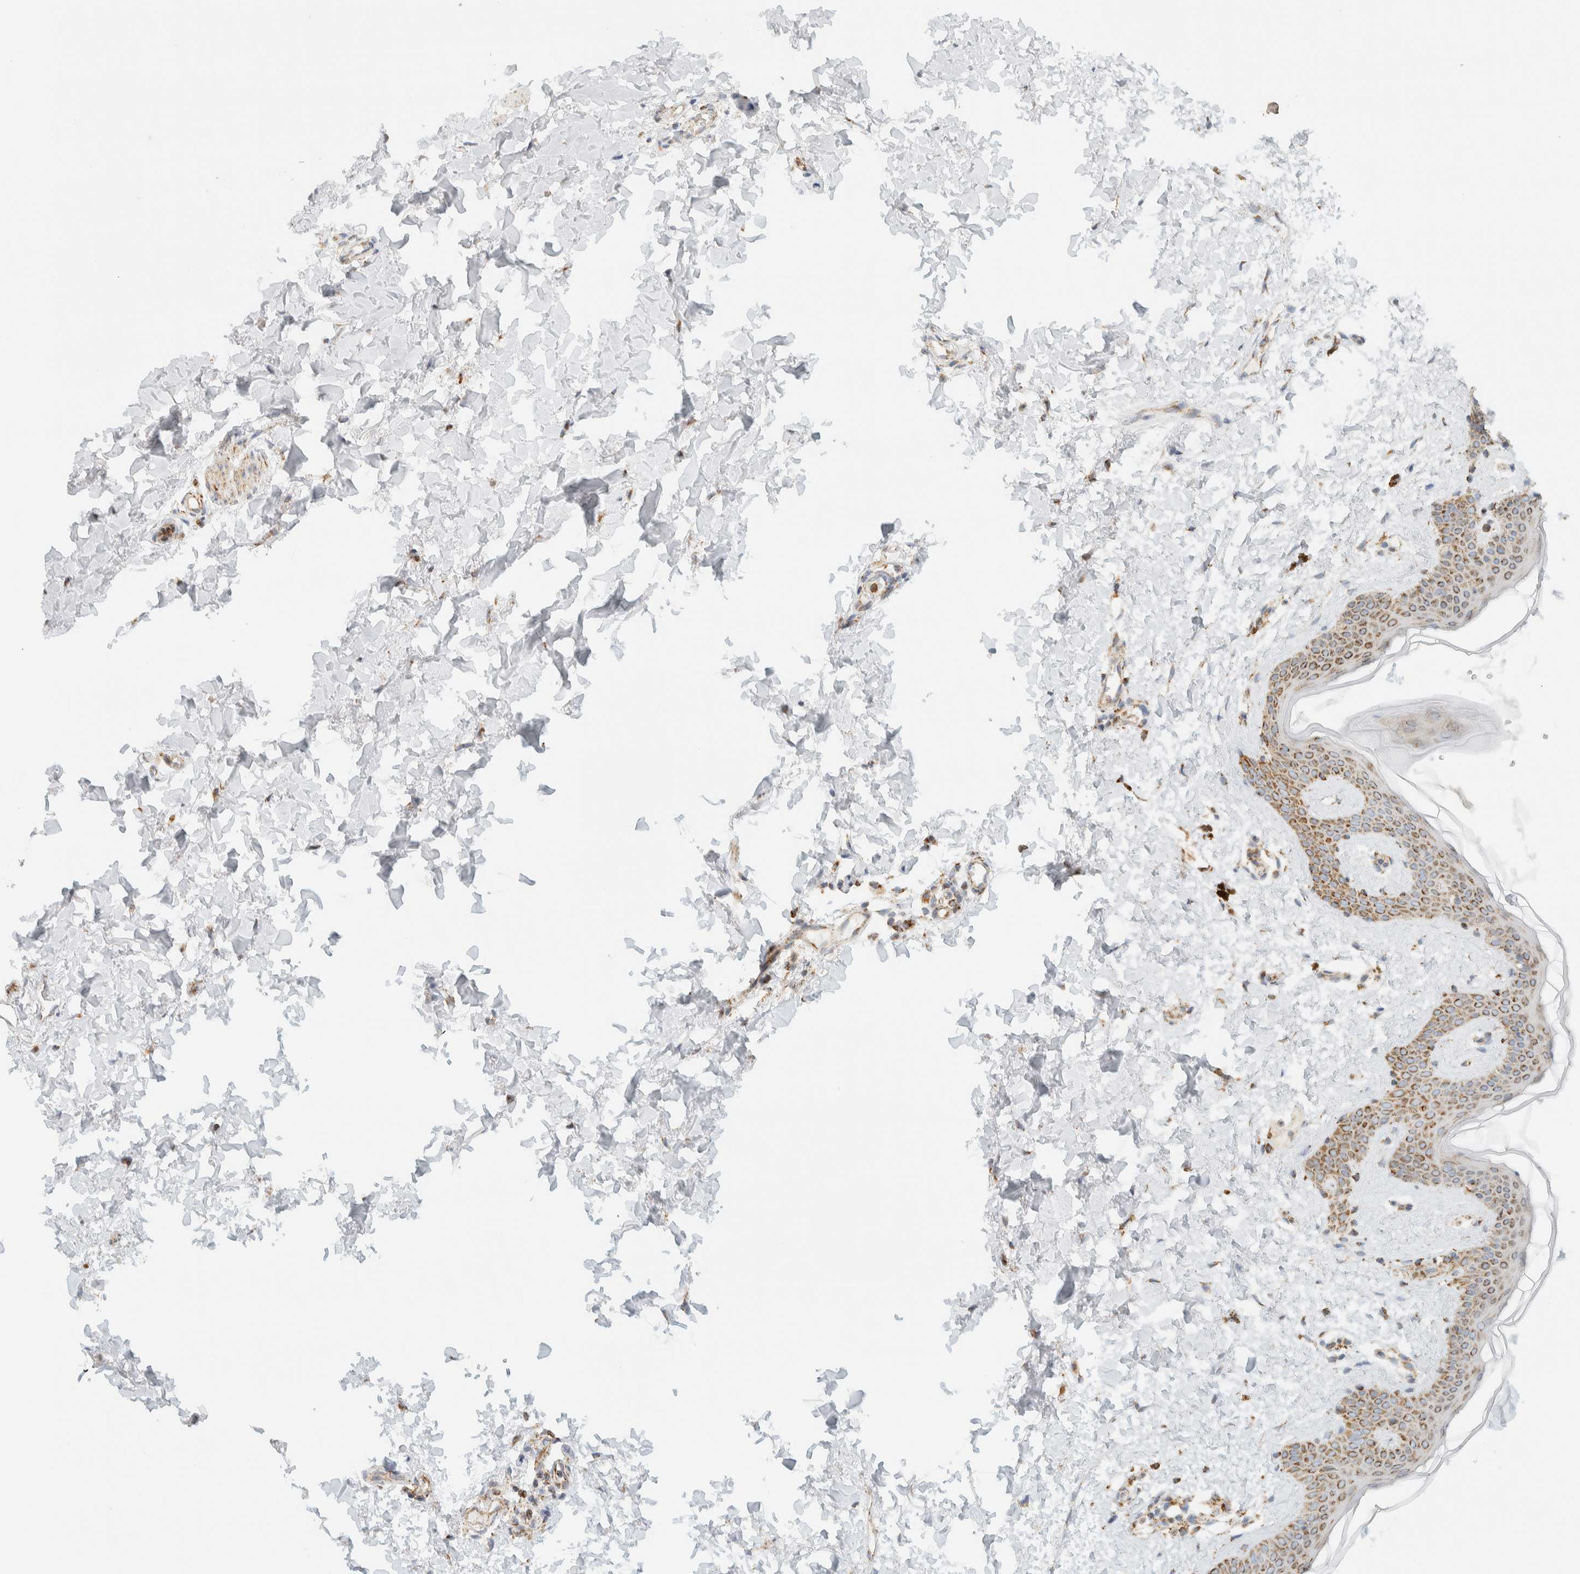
{"staining": {"intensity": "moderate", "quantity": ">75%", "location": "cytoplasmic/membranous"}, "tissue": "skin", "cell_type": "Fibroblasts", "image_type": "normal", "snomed": [{"axis": "morphology", "description": "Normal tissue, NOS"}, {"axis": "topography", "description": "Skin"}], "caption": "Immunohistochemical staining of unremarkable human skin shows medium levels of moderate cytoplasmic/membranous positivity in approximately >75% of fibroblasts.", "gene": "KIFAP3", "patient": {"sex": "female", "age": 46}}